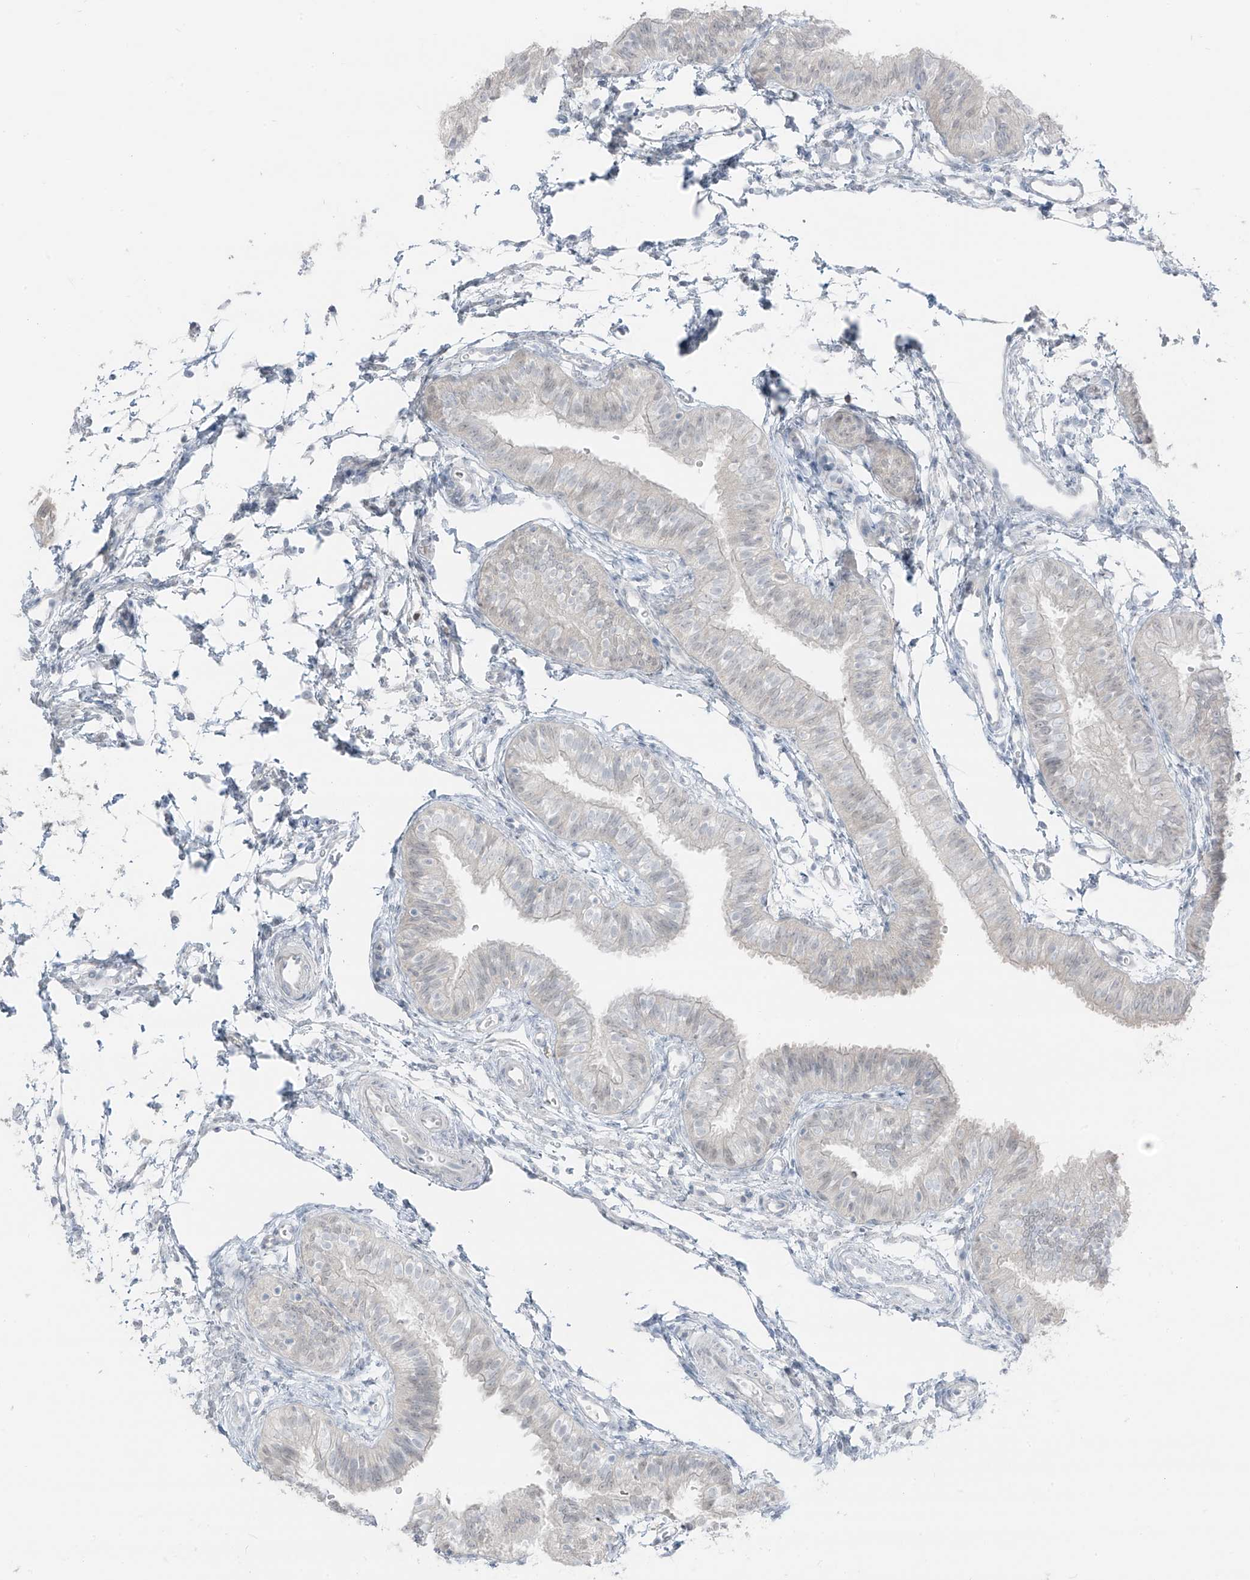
{"staining": {"intensity": "weak", "quantity": "<25%", "location": "nuclear"}, "tissue": "fallopian tube", "cell_type": "Glandular cells", "image_type": "normal", "snomed": [{"axis": "morphology", "description": "Normal tissue, NOS"}, {"axis": "topography", "description": "Fallopian tube"}], "caption": "IHC photomicrograph of benign fallopian tube: human fallopian tube stained with DAB (3,3'-diaminobenzidine) reveals no significant protein positivity in glandular cells.", "gene": "PRDM6", "patient": {"sex": "female", "age": 35}}